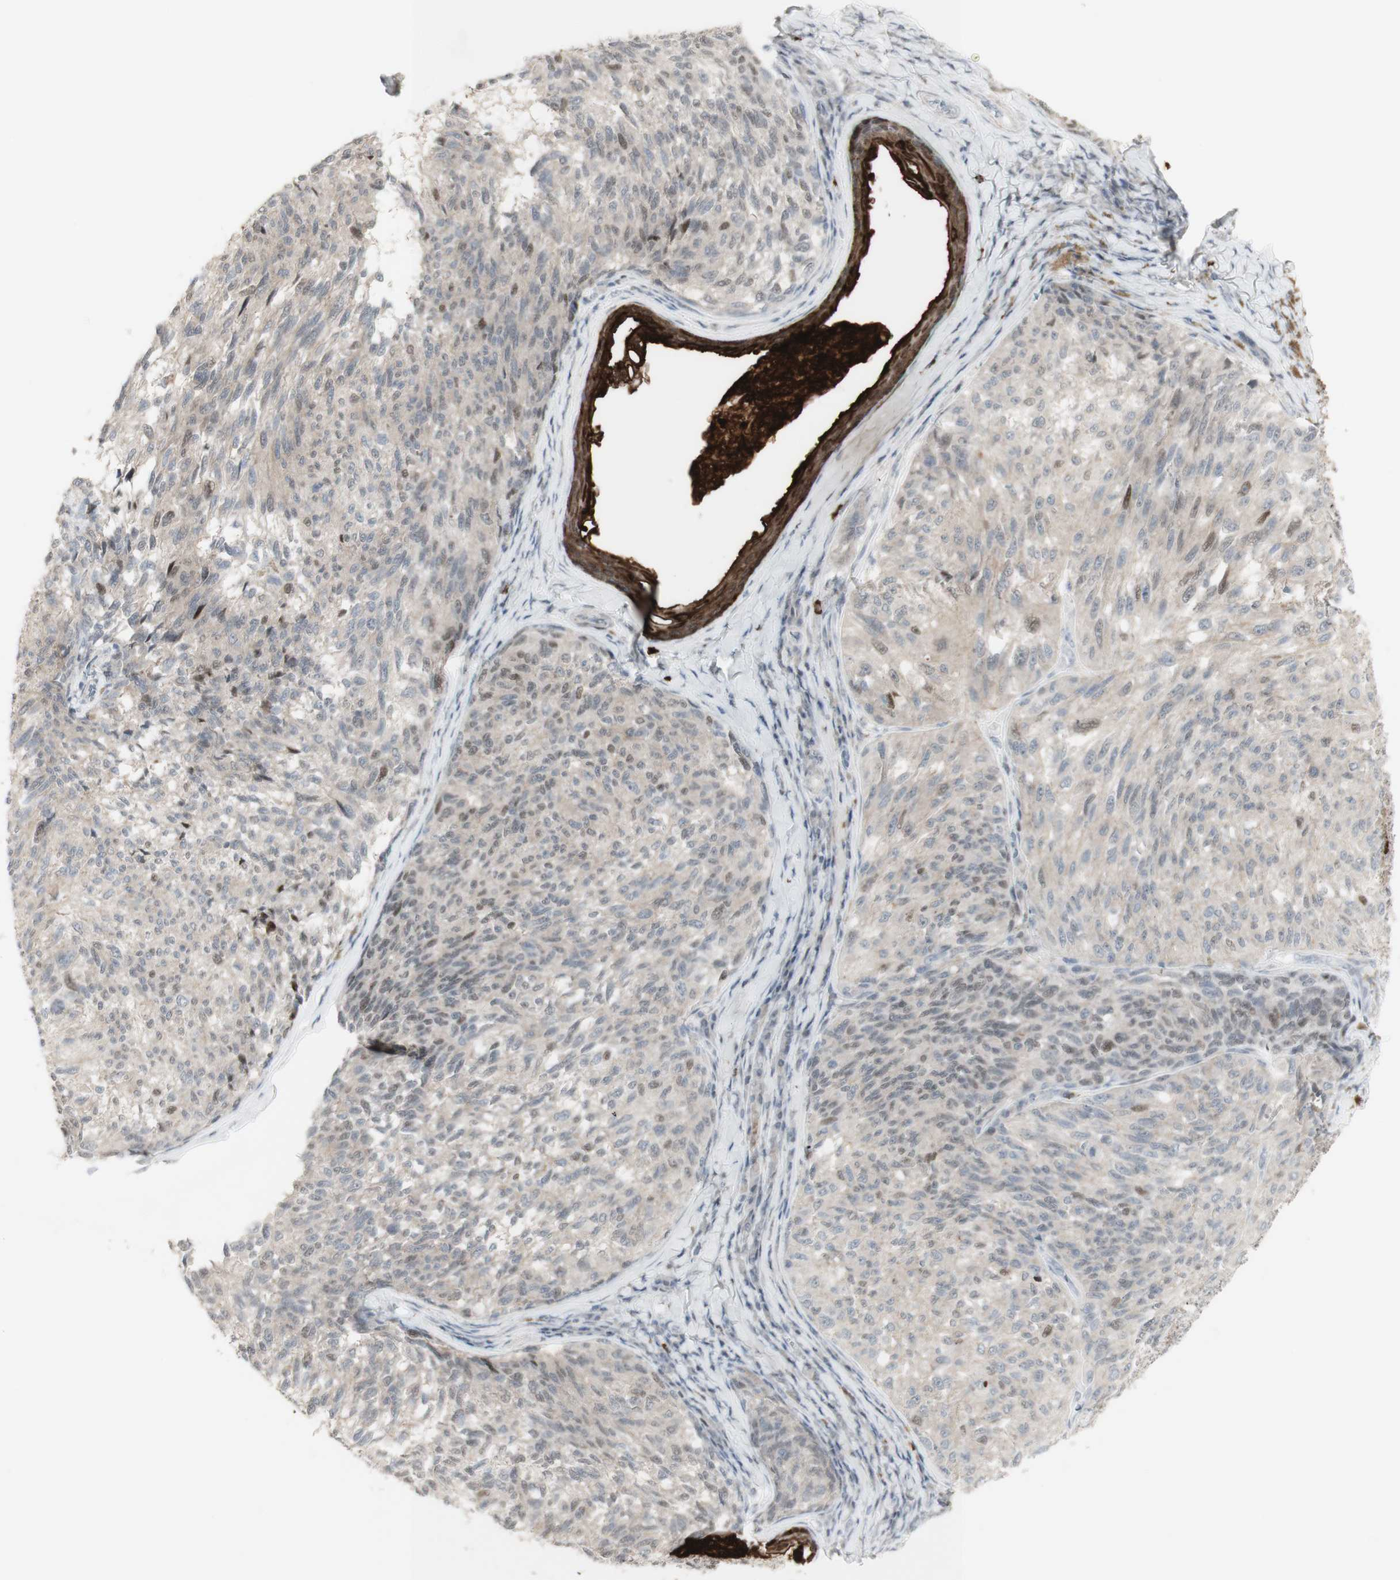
{"staining": {"intensity": "moderate", "quantity": "<25%", "location": "nuclear"}, "tissue": "melanoma", "cell_type": "Tumor cells", "image_type": "cancer", "snomed": [{"axis": "morphology", "description": "Malignant melanoma, NOS"}, {"axis": "topography", "description": "Skin"}], "caption": "Malignant melanoma was stained to show a protein in brown. There is low levels of moderate nuclear staining in approximately <25% of tumor cells.", "gene": "C1orf116", "patient": {"sex": "female", "age": 73}}